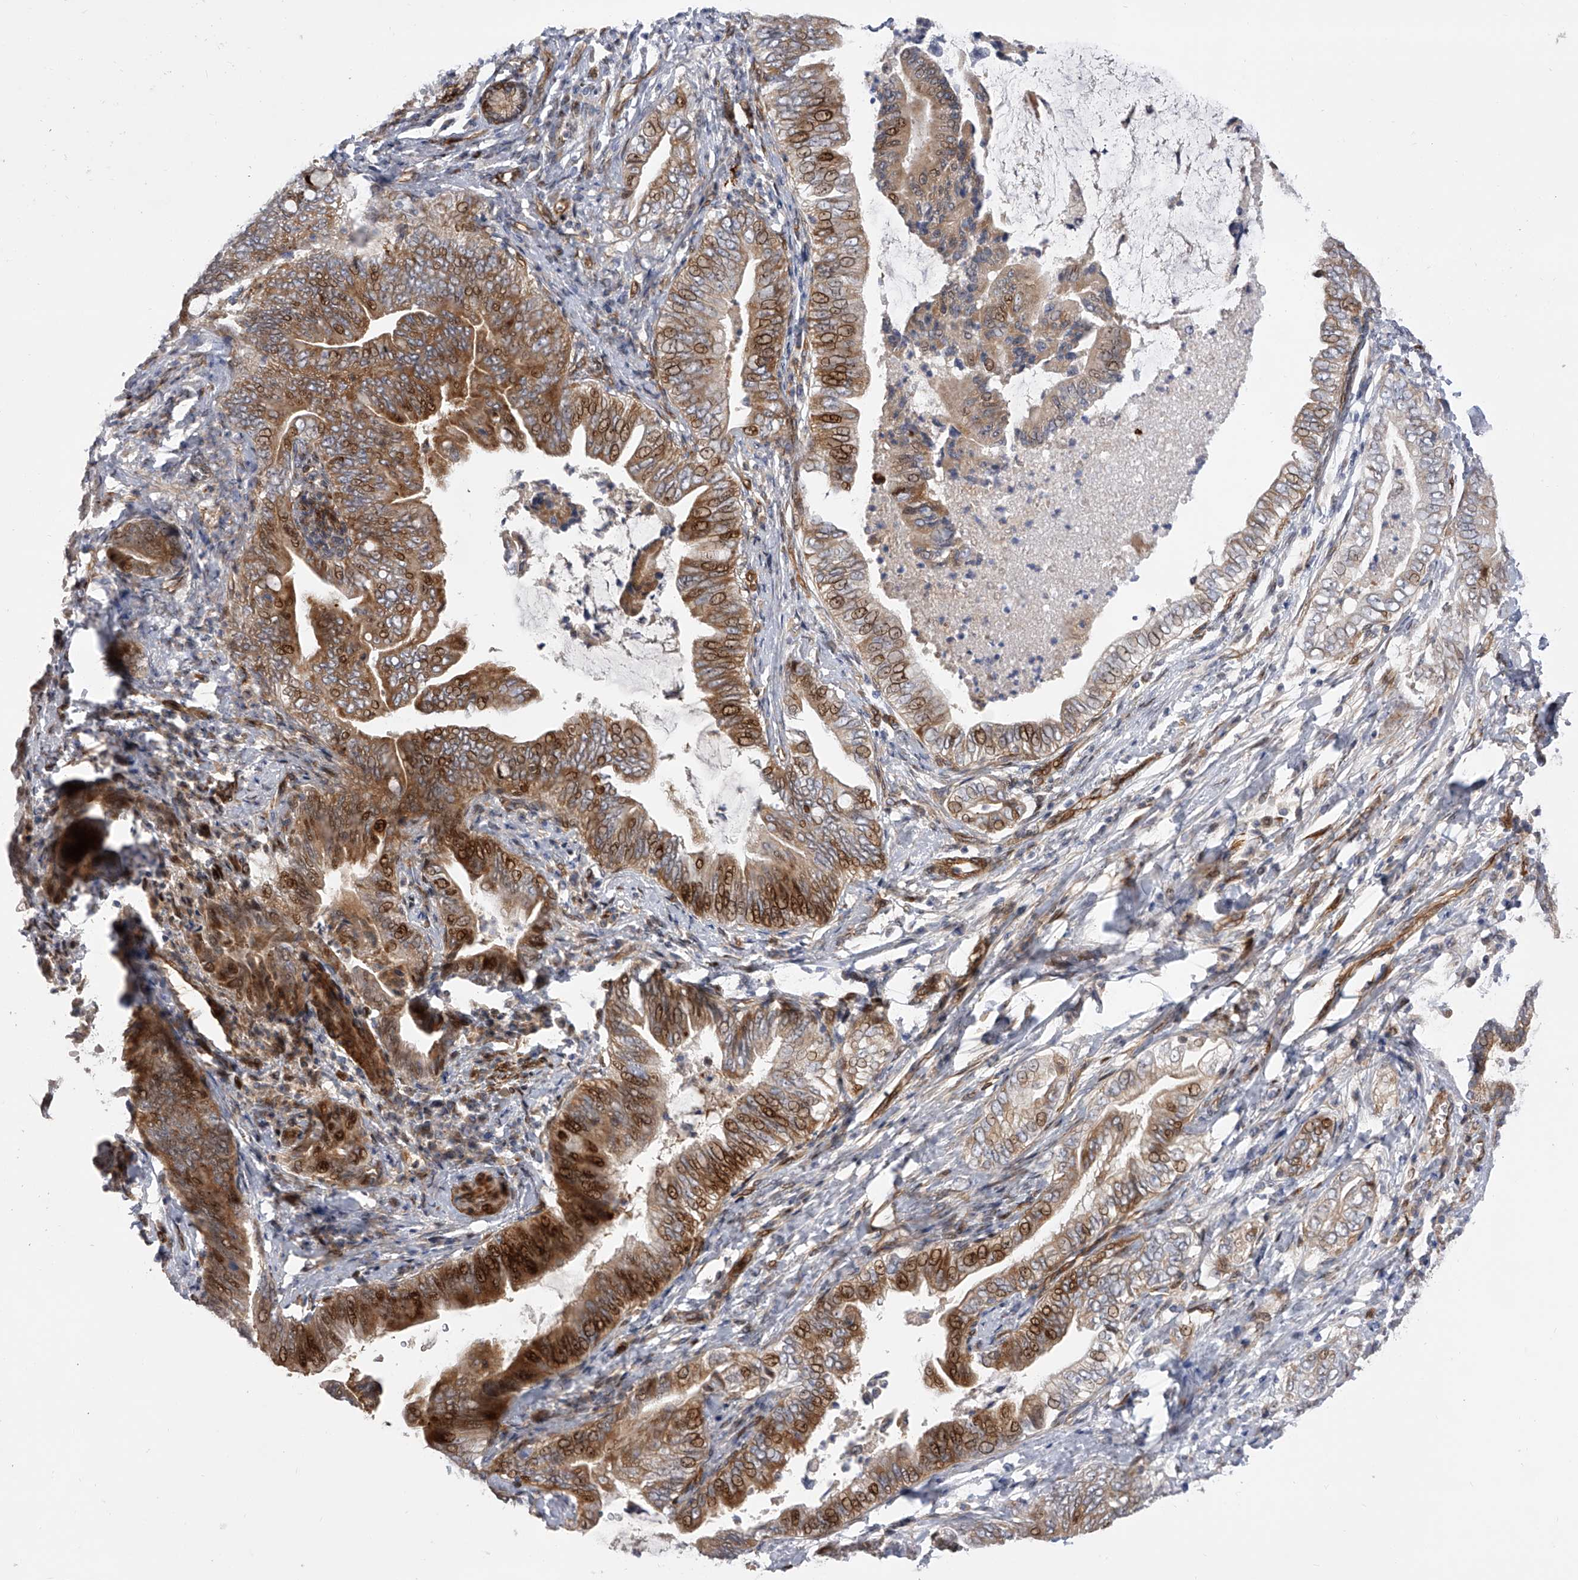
{"staining": {"intensity": "moderate", "quantity": ">75%", "location": "cytoplasmic/membranous,nuclear"}, "tissue": "pancreatic cancer", "cell_type": "Tumor cells", "image_type": "cancer", "snomed": [{"axis": "morphology", "description": "Adenocarcinoma, NOS"}, {"axis": "topography", "description": "Pancreas"}], "caption": "There is medium levels of moderate cytoplasmic/membranous and nuclear positivity in tumor cells of pancreatic cancer (adenocarcinoma), as demonstrated by immunohistochemical staining (brown color).", "gene": "PDSS2", "patient": {"sex": "male", "age": 75}}